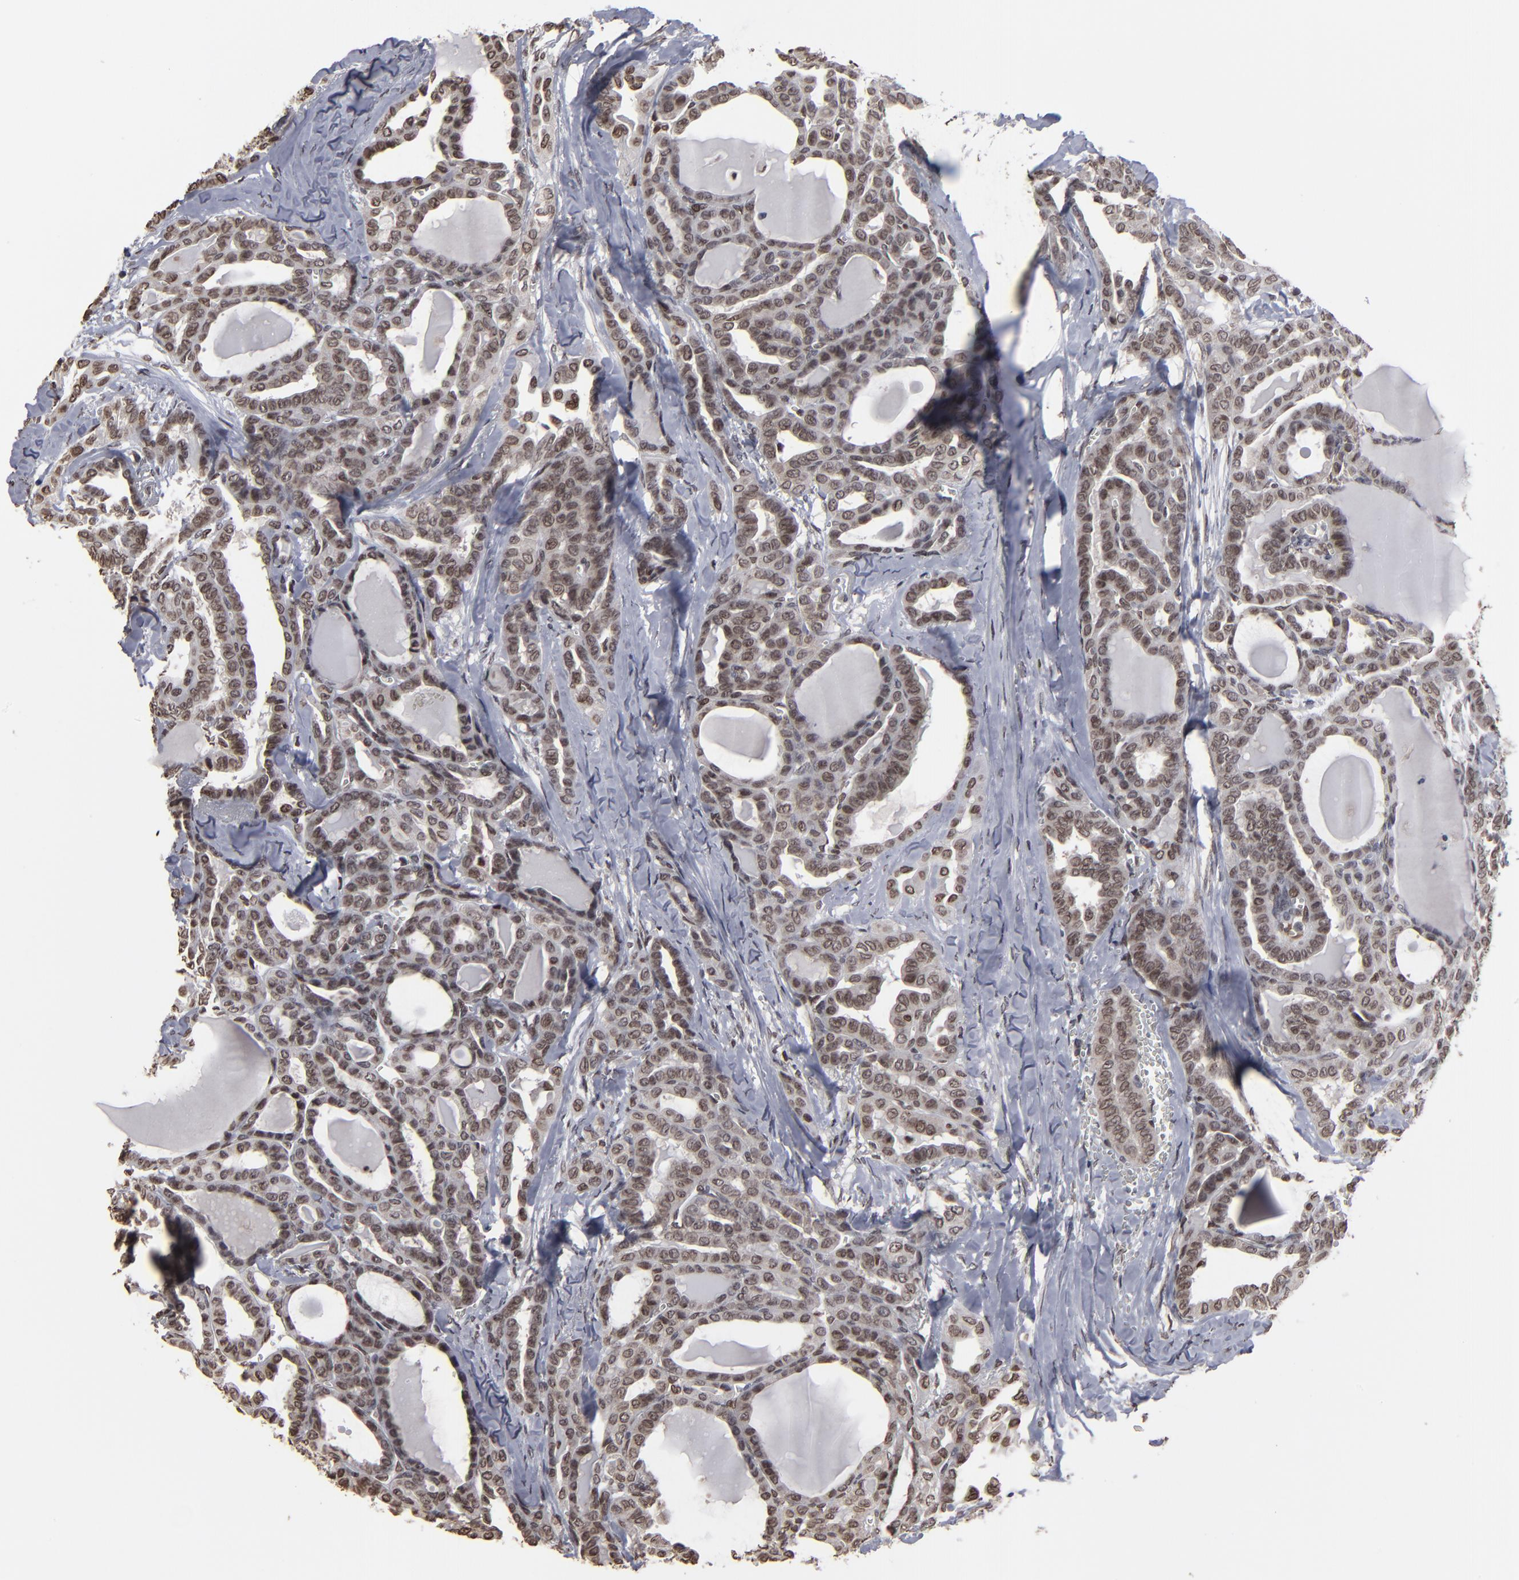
{"staining": {"intensity": "weak", "quantity": "25%-75%", "location": "nuclear"}, "tissue": "thyroid cancer", "cell_type": "Tumor cells", "image_type": "cancer", "snomed": [{"axis": "morphology", "description": "Carcinoma, NOS"}, {"axis": "topography", "description": "Thyroid gland"}], "caption": "Human thyroid carcinoma stained for a protein (brown) demonstrates weak nuclear positive positivity in about 25%-75% of tumor cells.", "gene": "BAZ1A", "patient": {"sex": "female", "age": 91}}